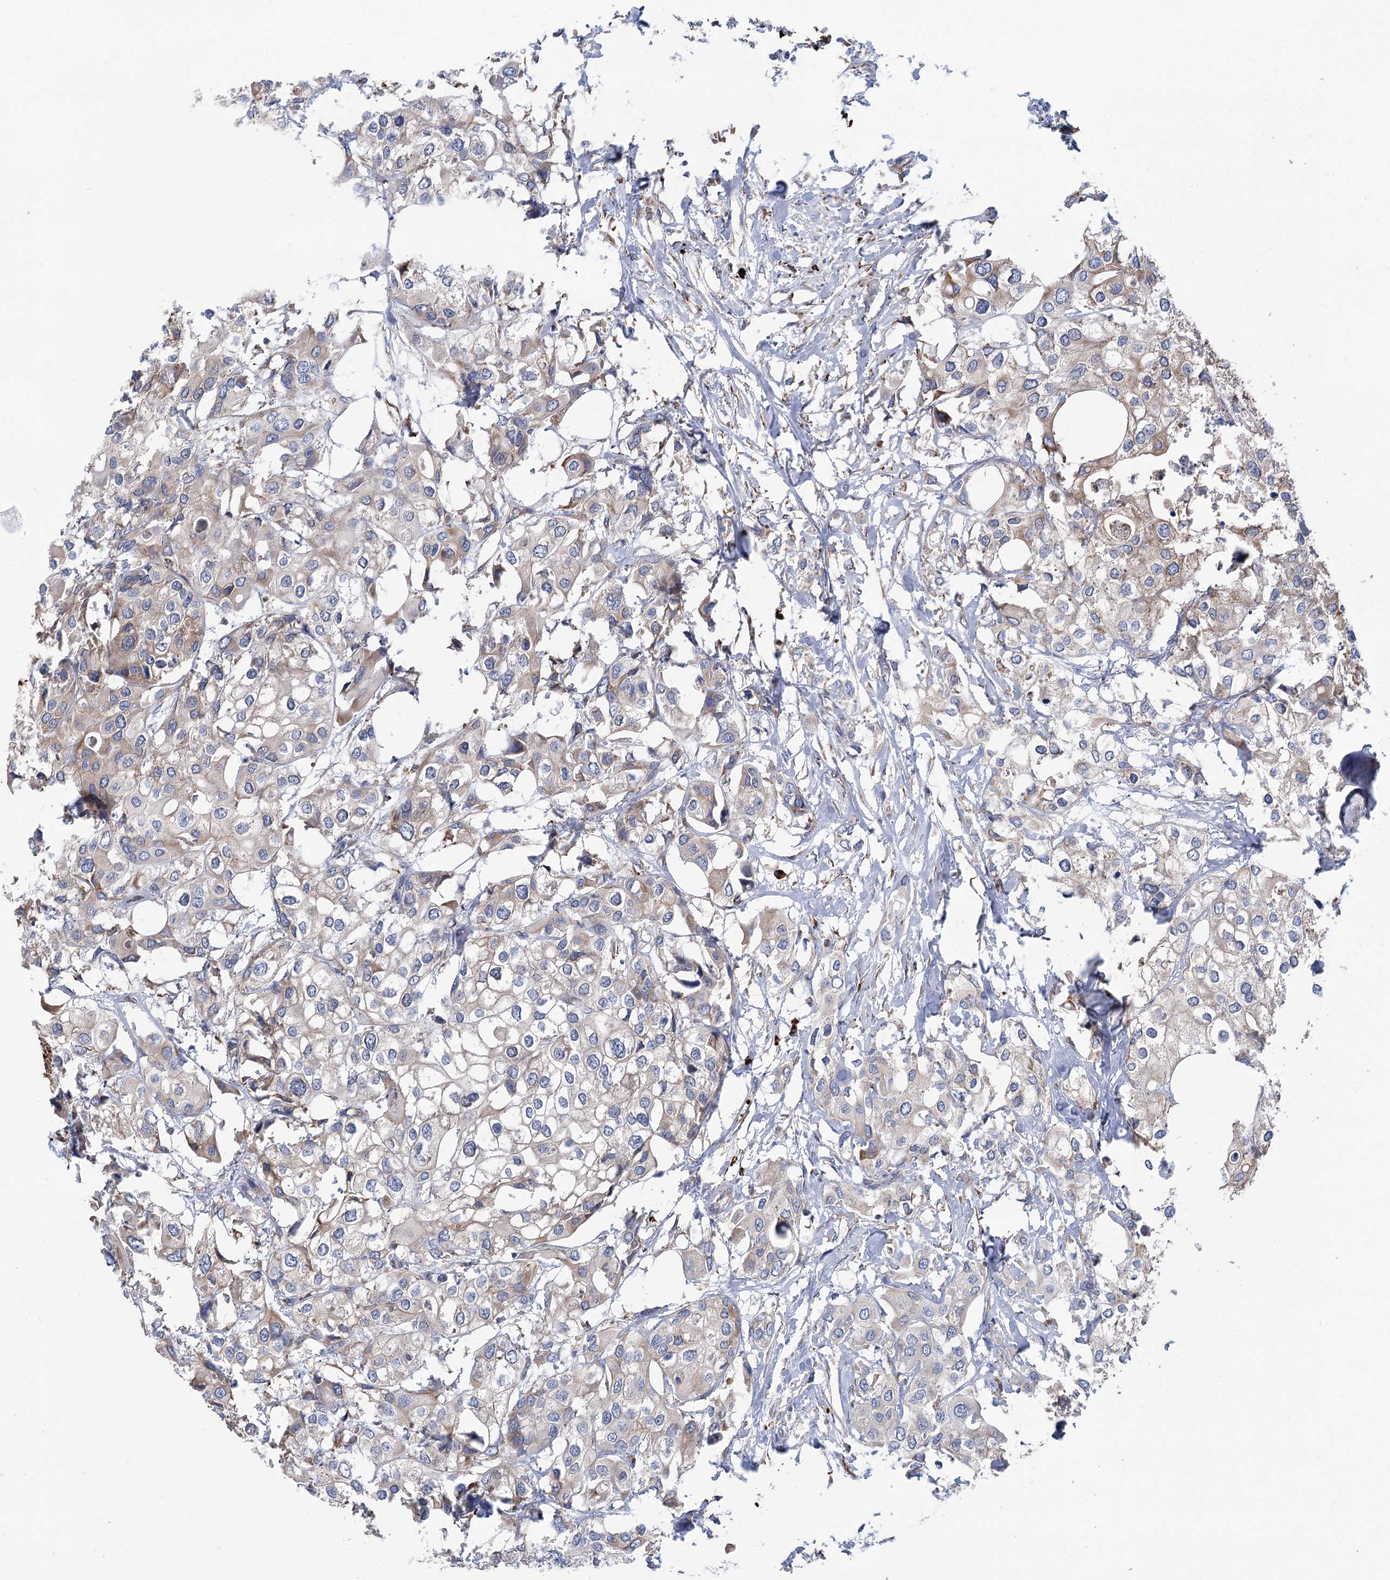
{"staining": {"intensity": "moderate", "quantity": "25%-75%", "location": "cytoplasmic/membranous"}, "tissue": "urothelial cancer", "cell_type": "Tumor cells", "image_type": "cancer", "snomed": [{"axis": "morphology", "description": "Urothelial carcinoma, High grade"}, {"axis": "topography", "description": "Urinary bladder"}], "caption": "Human urothelial carcinoma (high-grade) stained with a brown dye reveals moderate cytoplasmic/membranous positive positivity in approximately 25%-75% of tumor cells.", "gene": "METTL24", "patient": {"sex": "male", "age": 64}}